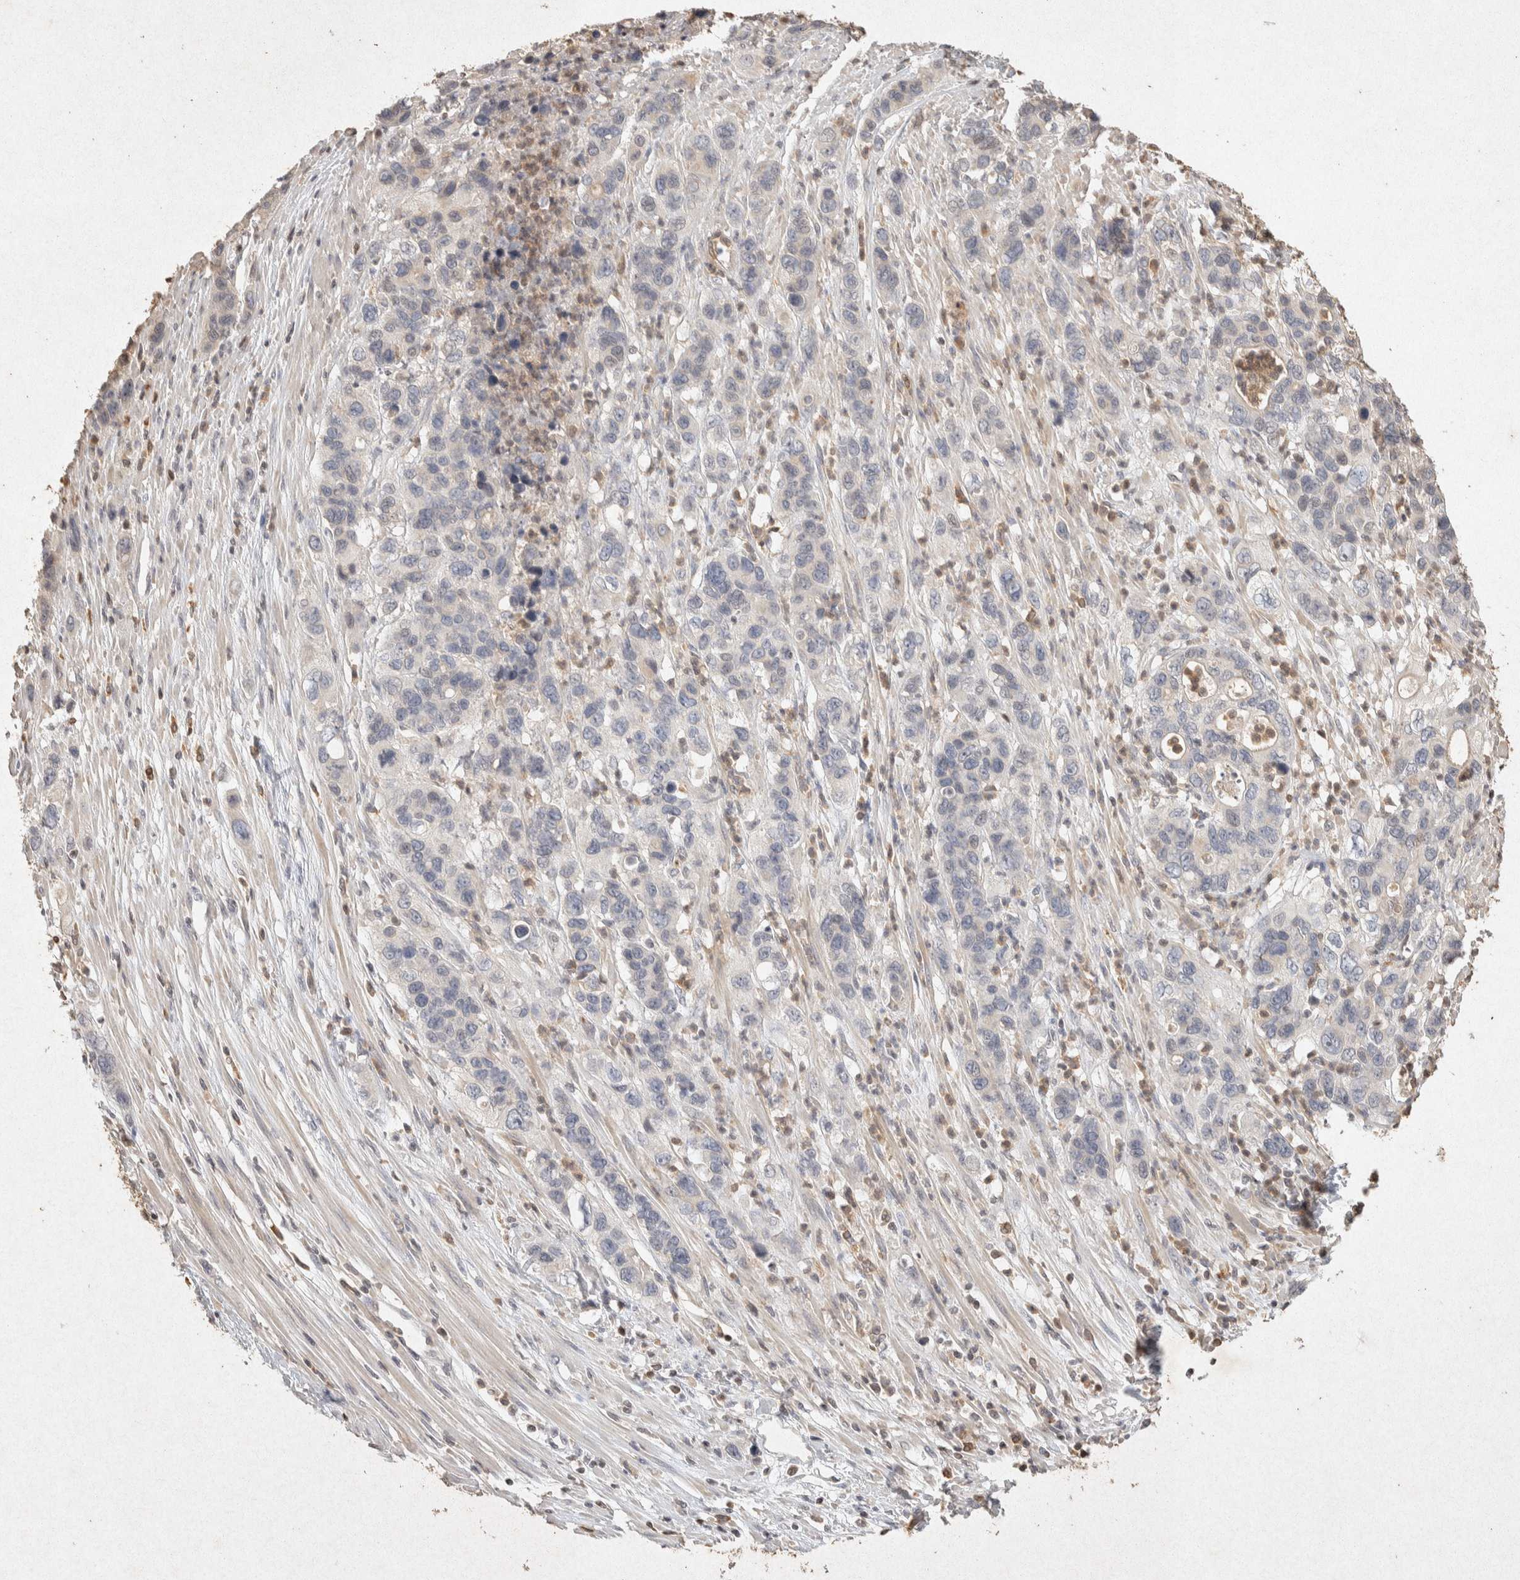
{"staining": {"intensity": "negative", "quantity": "none", "location": "none"}, "tissue": "pancreatic cancer", "cell_type": "Tumor cells", "image_type": "cancer", "snomed": [{"axis": "morphology", "description": "Adenocarcinoma, NOS"}, {"axis": "topography", "description": "Pancreas"}], "caption": "Photomicrograph shows no significant protein positivity in tumor cells of pancreatic cancer.", "gene": "RAC2", "patient": {"sex": "female", "age": 71}}